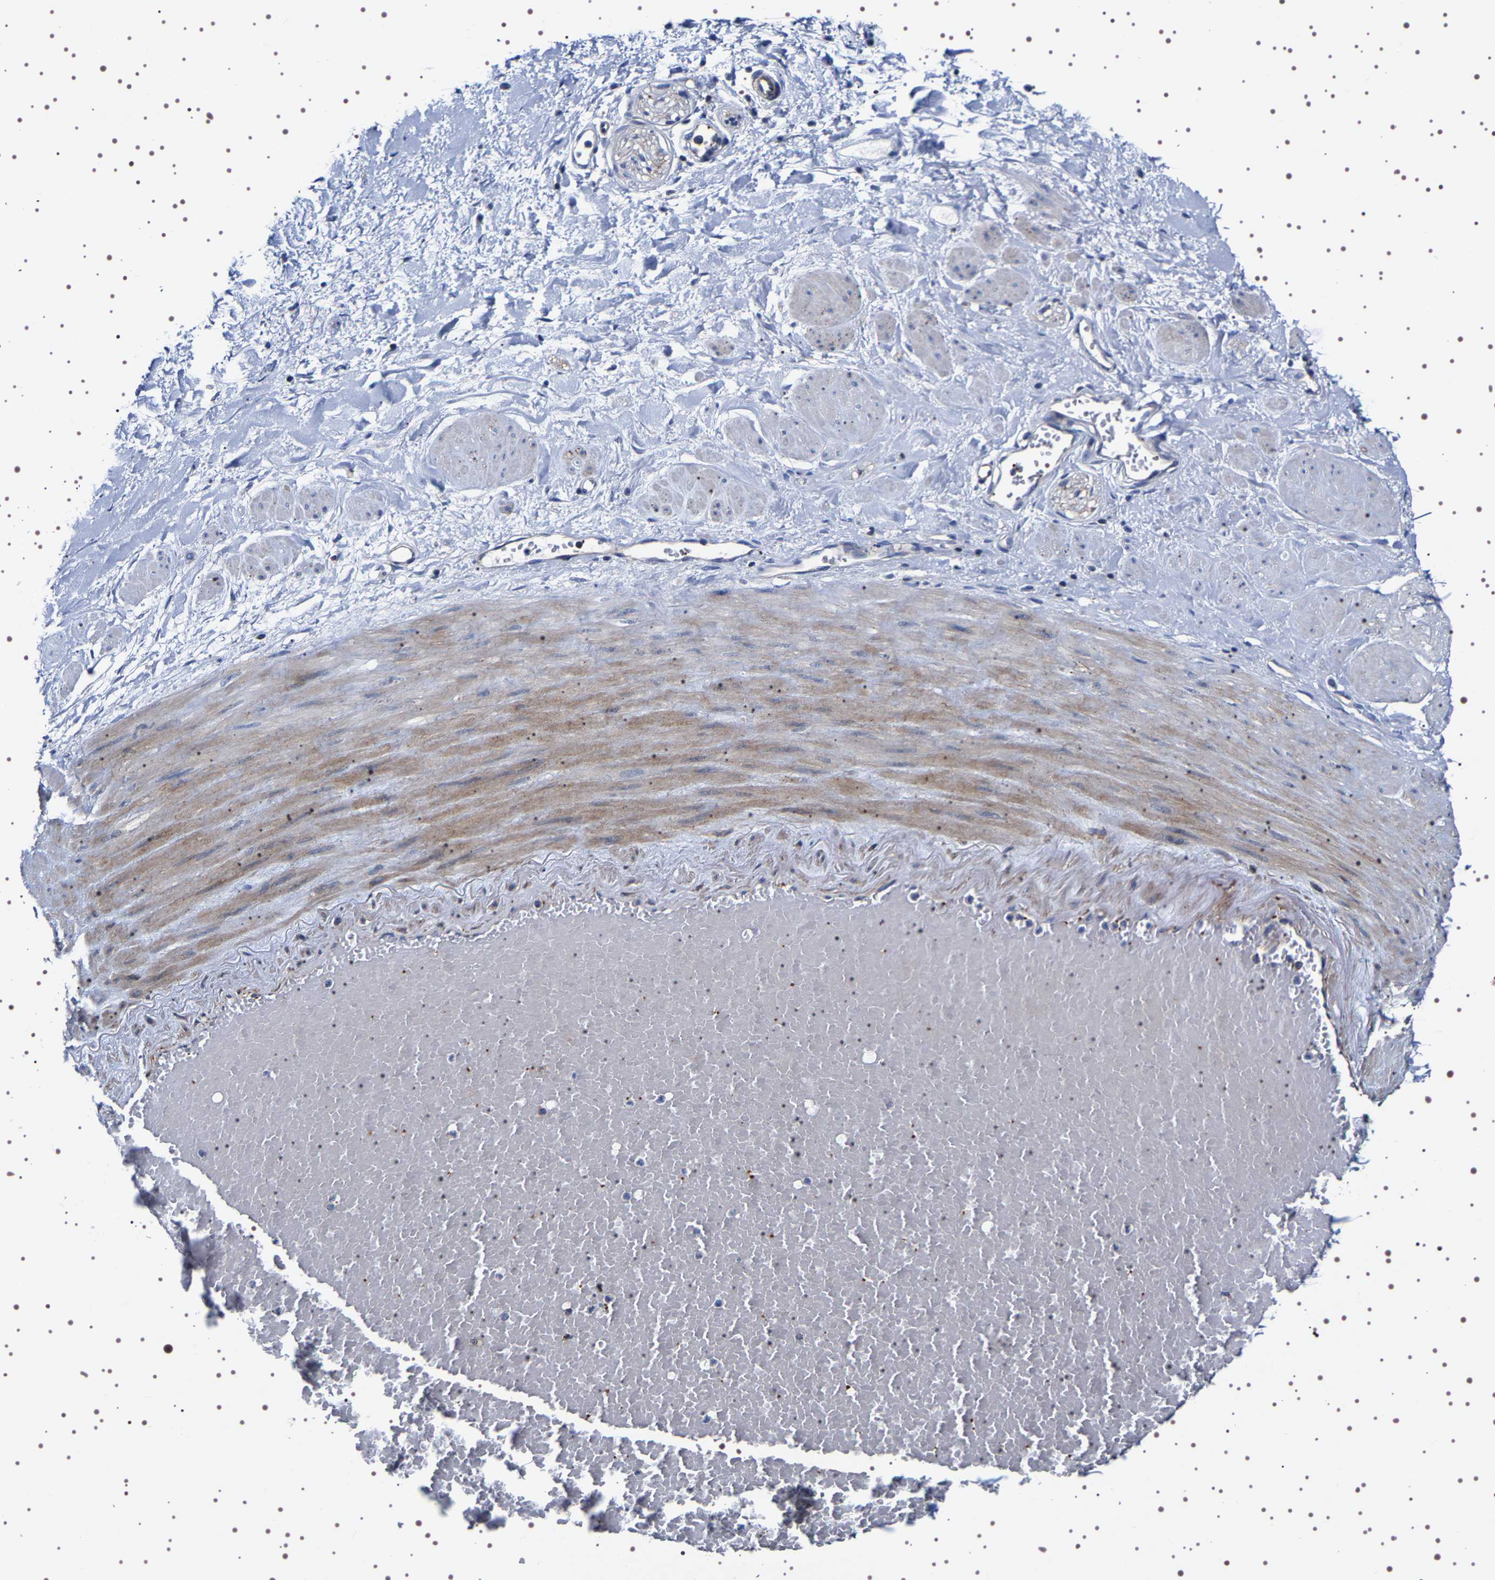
{"staining": {"intensity": "negative", "quantity": "none", "location": "none"}, "tissue": "adipose tissue", "cell_type": "Adipocytes", "image_type": "normal", "snomed": [{"axis": "morphology", "description": "Normal tissue, NOS"}, {"axis": "topography", "description": "Soft tissue"}, {"axis": "topography", "description": "Vascular tissue"}], "caption": "The micrograph reveals no staining of adipocytes in benign adipose tissue.", "gene": "SQLE", "patient": {"sex": "female", "age": 35}}